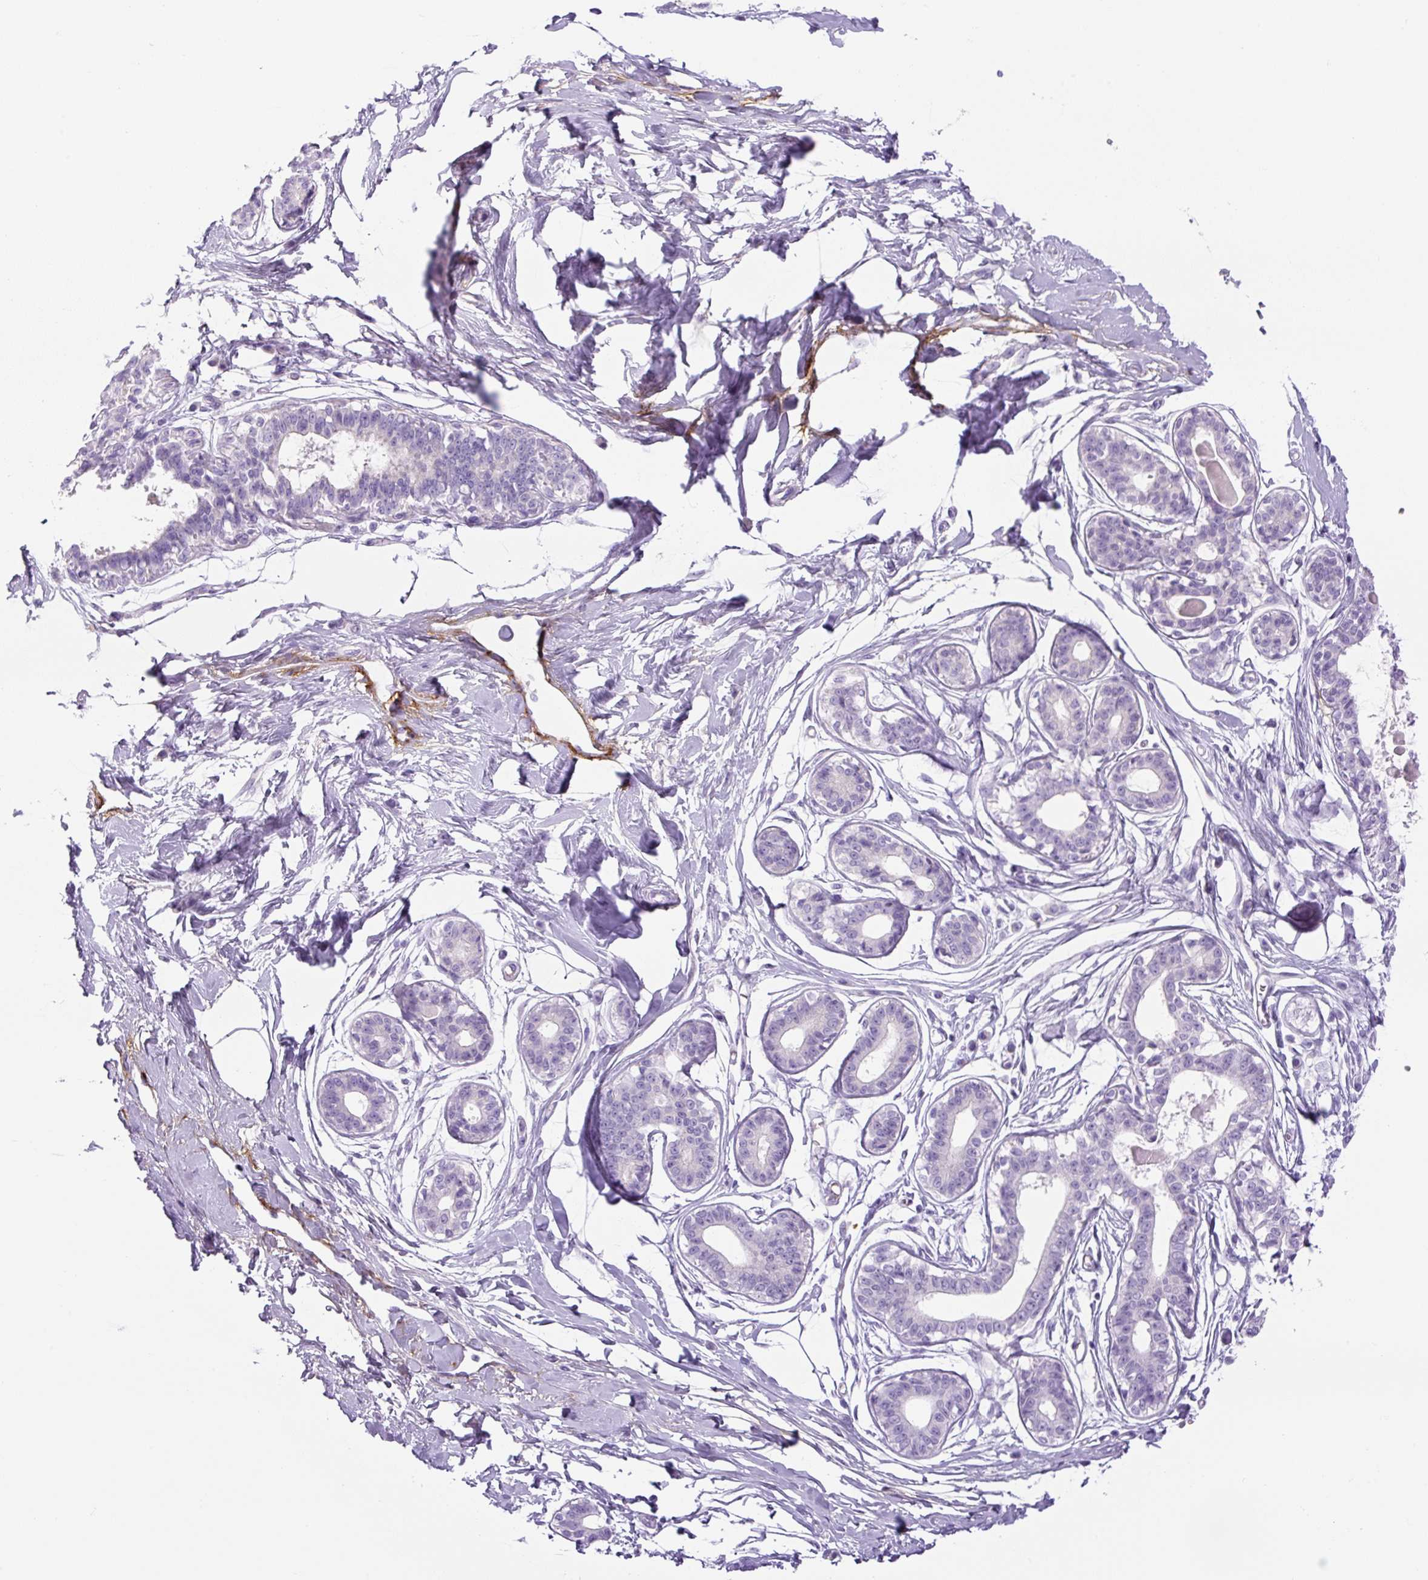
{"staining": {"intensity": "negative", "quantity": "none", "location": "none"}, "tissue": "breast", "cell_type": "Adipocytes", "image_type": "normal", "snomed": [{"axis": "morphology", "description": "Normal tissue, NOS"}, {"axis": "topography", "description": "Breast"}], "caption": "Adipocytes are negative for protein expression in normal human breast. (DAB IHC, high magnification).", "gene": "RSPO4", "patient": {"sex": "female", "age": 45}}